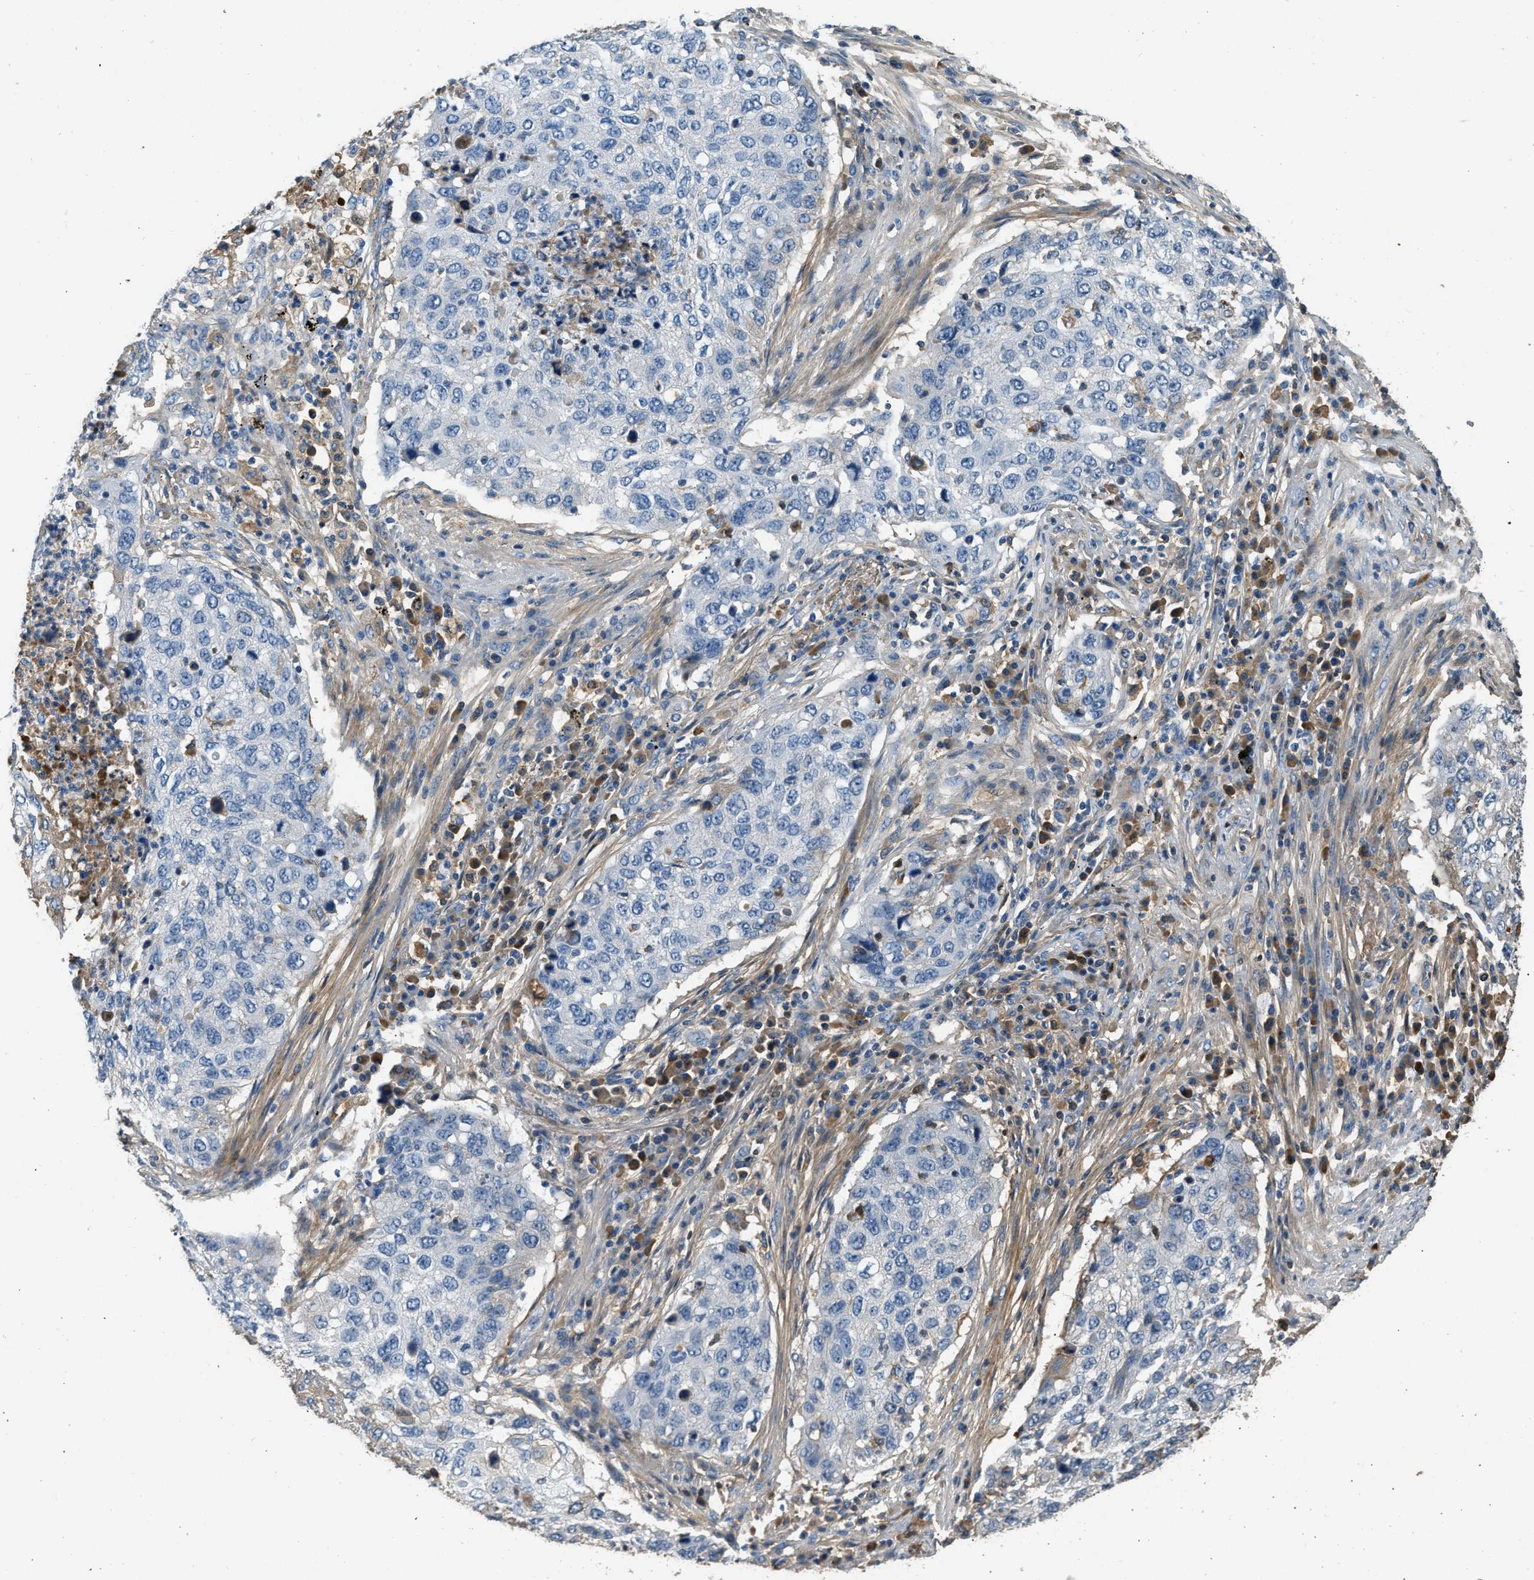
{"staining": {"intensity": "negative", "quantity": "none", "location": "none"}, "tissue": "lung cancer", "cell_type": "Tumor cells", "image_type": "cancer", "snomed": [{"axis": "morphology", "description": "Squamous cell carcinoma, NOS"}, {"axis": "topography", "description": "Lung"}], "caption": "Image shows no significant protein positivity in tumor cells of lung cancer.", "gene": "STC1", "patient": {"sex": "female", "age": 63}}